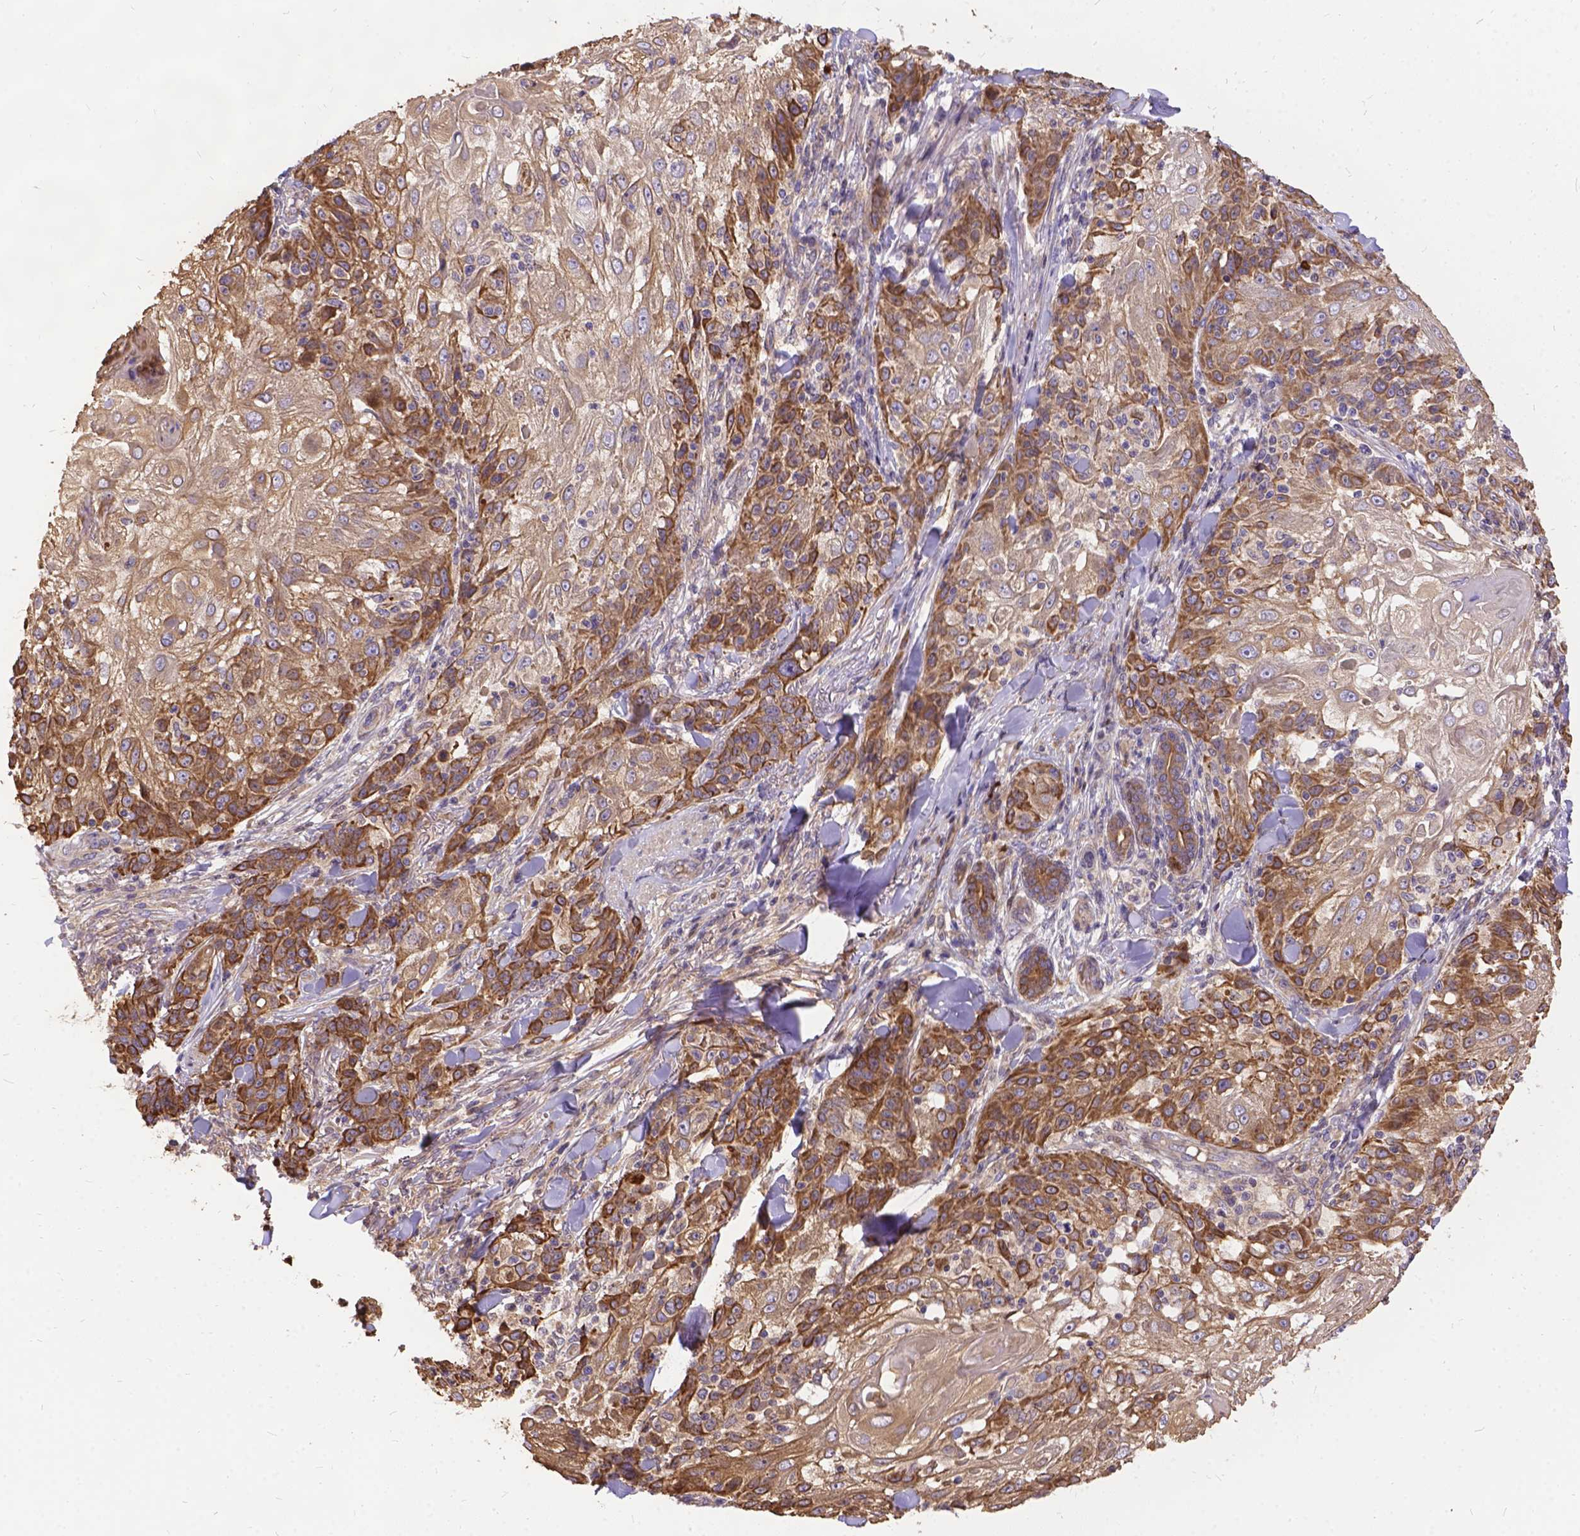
{"staining": {"intensity": "moderate", "quantity": "25%-75%", "location": "cytoplasmic/membranous"}, "tissue": "skin cancer", "cell_type": "Tumor cells", "image_type": "cancer", "snomed": [{"axis": "morphology", "description": "Normal tissue, NOS"}, {"axis": "morphology", "description": "Squamous cell carcinoma, NOS"}, {"axis": "topography", "description": "Skin"}], "caption": "Skin cancer stained with a brown dye demonstrates moderate cytoplasmic/membranous positive staining in approximately 25%-75% of tumor cells.", "gene": "DENND6A", "patient": {"sex": "female", "age": 83}}